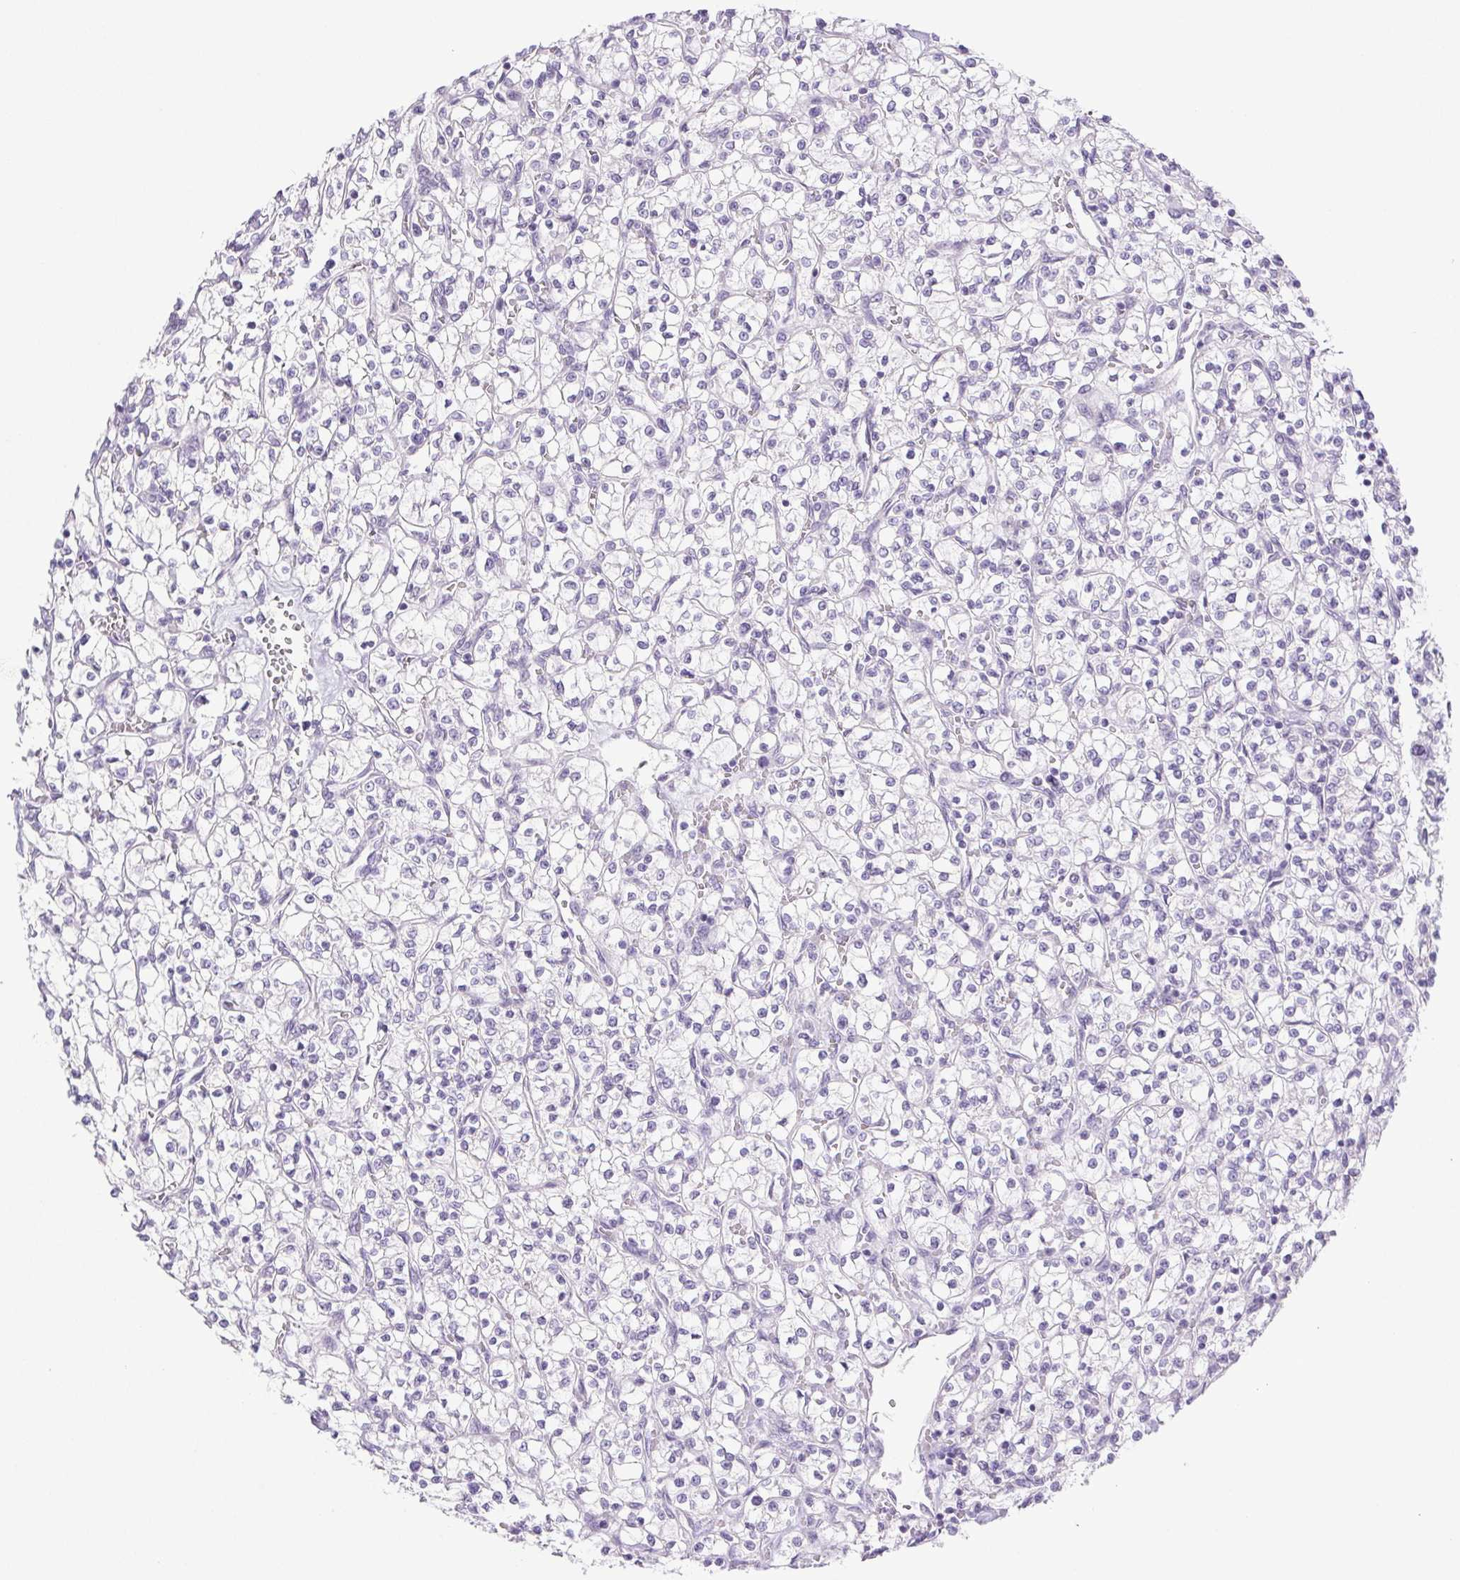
{"staining": {"intensity": "negative", "quantity": "none", "location": "none"}, "tissue": "renal cancer", "cell_type": "Tumor cells", "image_type": "cancer", "snomed": [{"axis": "morphology", "description": "Adenocarcinoma, NOS"}, {"axis": "topography", "description": "Kidney"}], "caption": "The photomicrograph displays no significant positivity in tumor cells of renal cancer (adenocarcinoma).", "gene": "PAPPA2", "patient": {"sex": "female", "age": 64}}